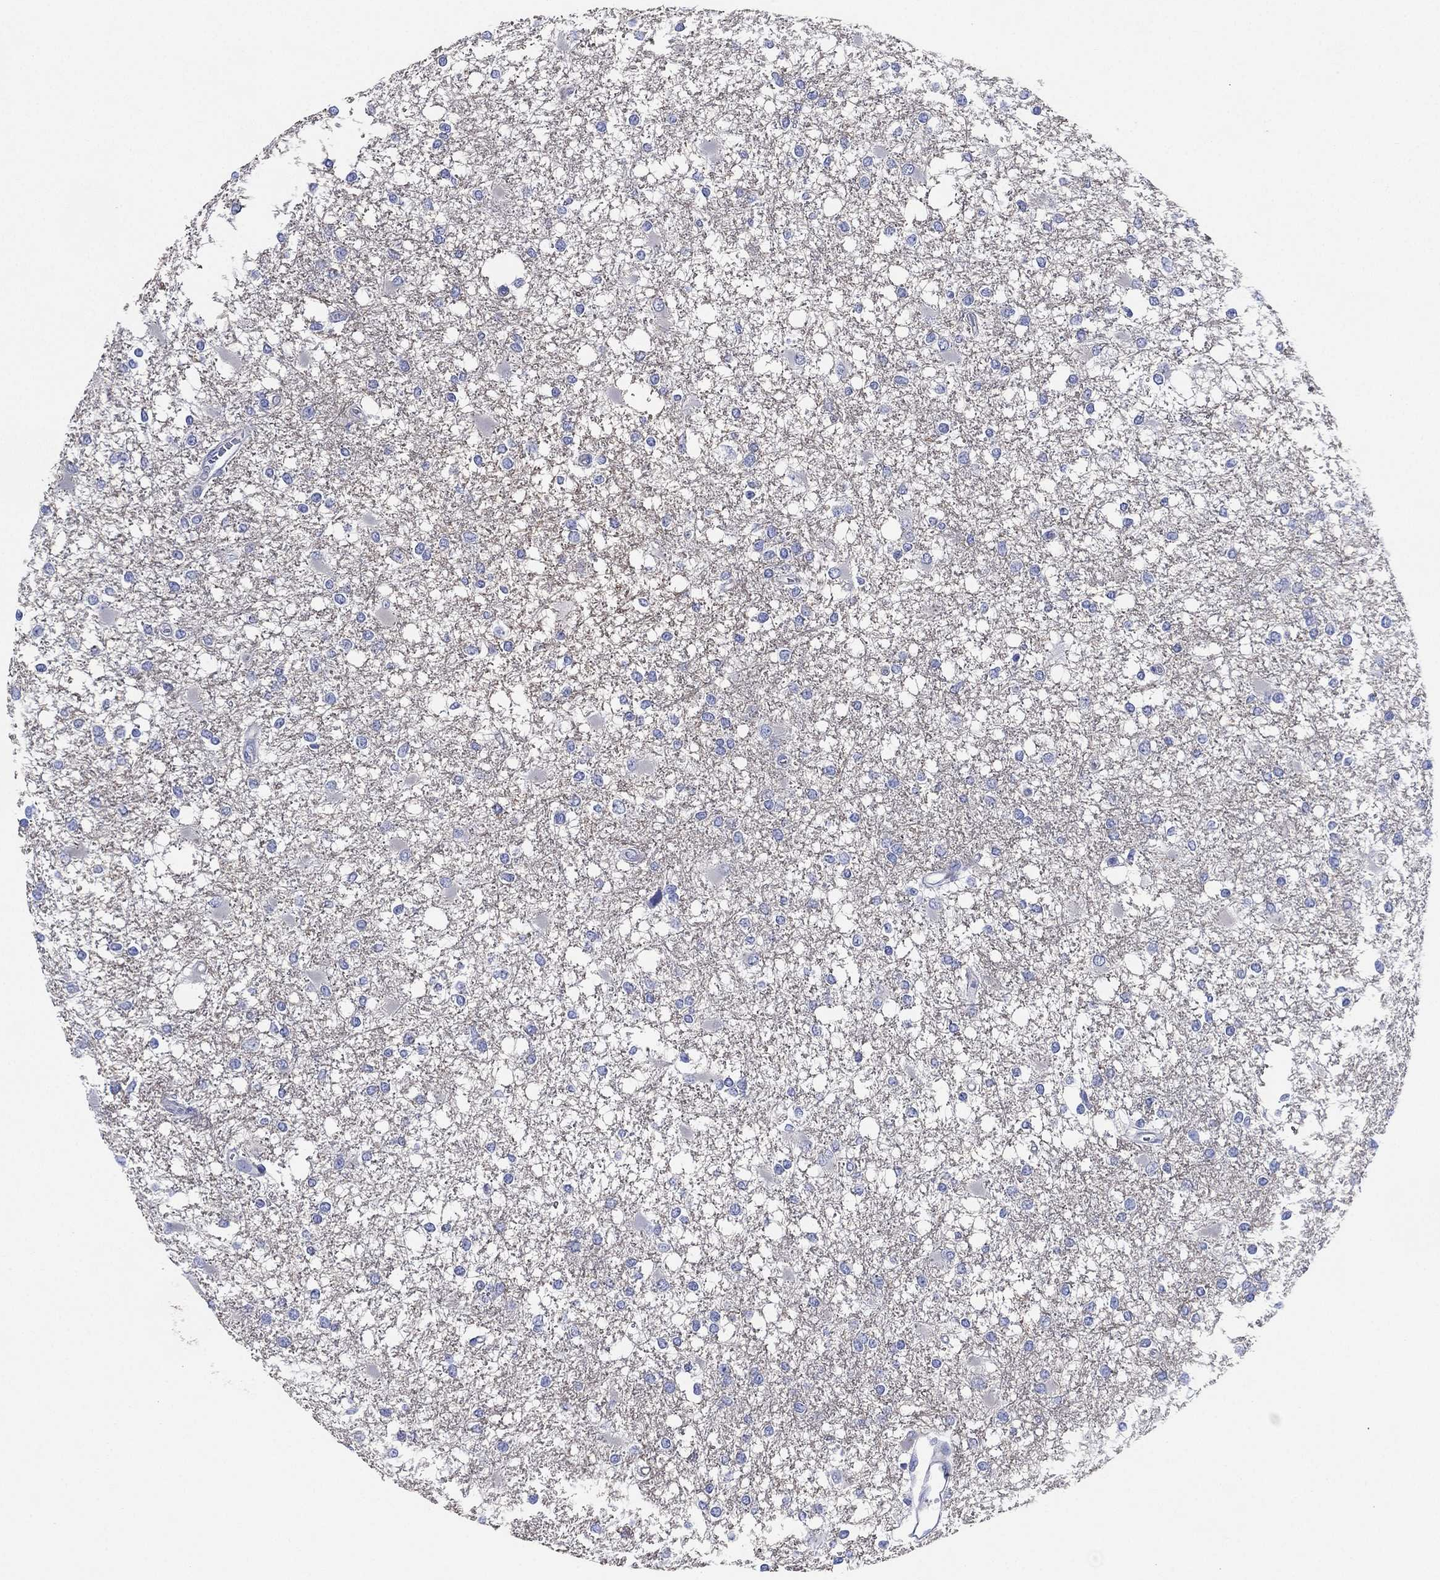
{"staining": {"intensity": "negative", "quantity": "none", "location": "none"}, "tissue": "glioma", "cell_type": "Tumor cells", "image_type": "cancer", "snomed": [{"axis": "morphology", "description": "Glioma, malignant, High grade"}, {"axis": "topography", "description": "Cerebral cortex"}], "caption": "The photomicrograph demonstrates no significant expression in tumor cells of malignant high-grade glioma.", "gene": "CHRNA3", "patient": {"sex": "male", "age": 79}}